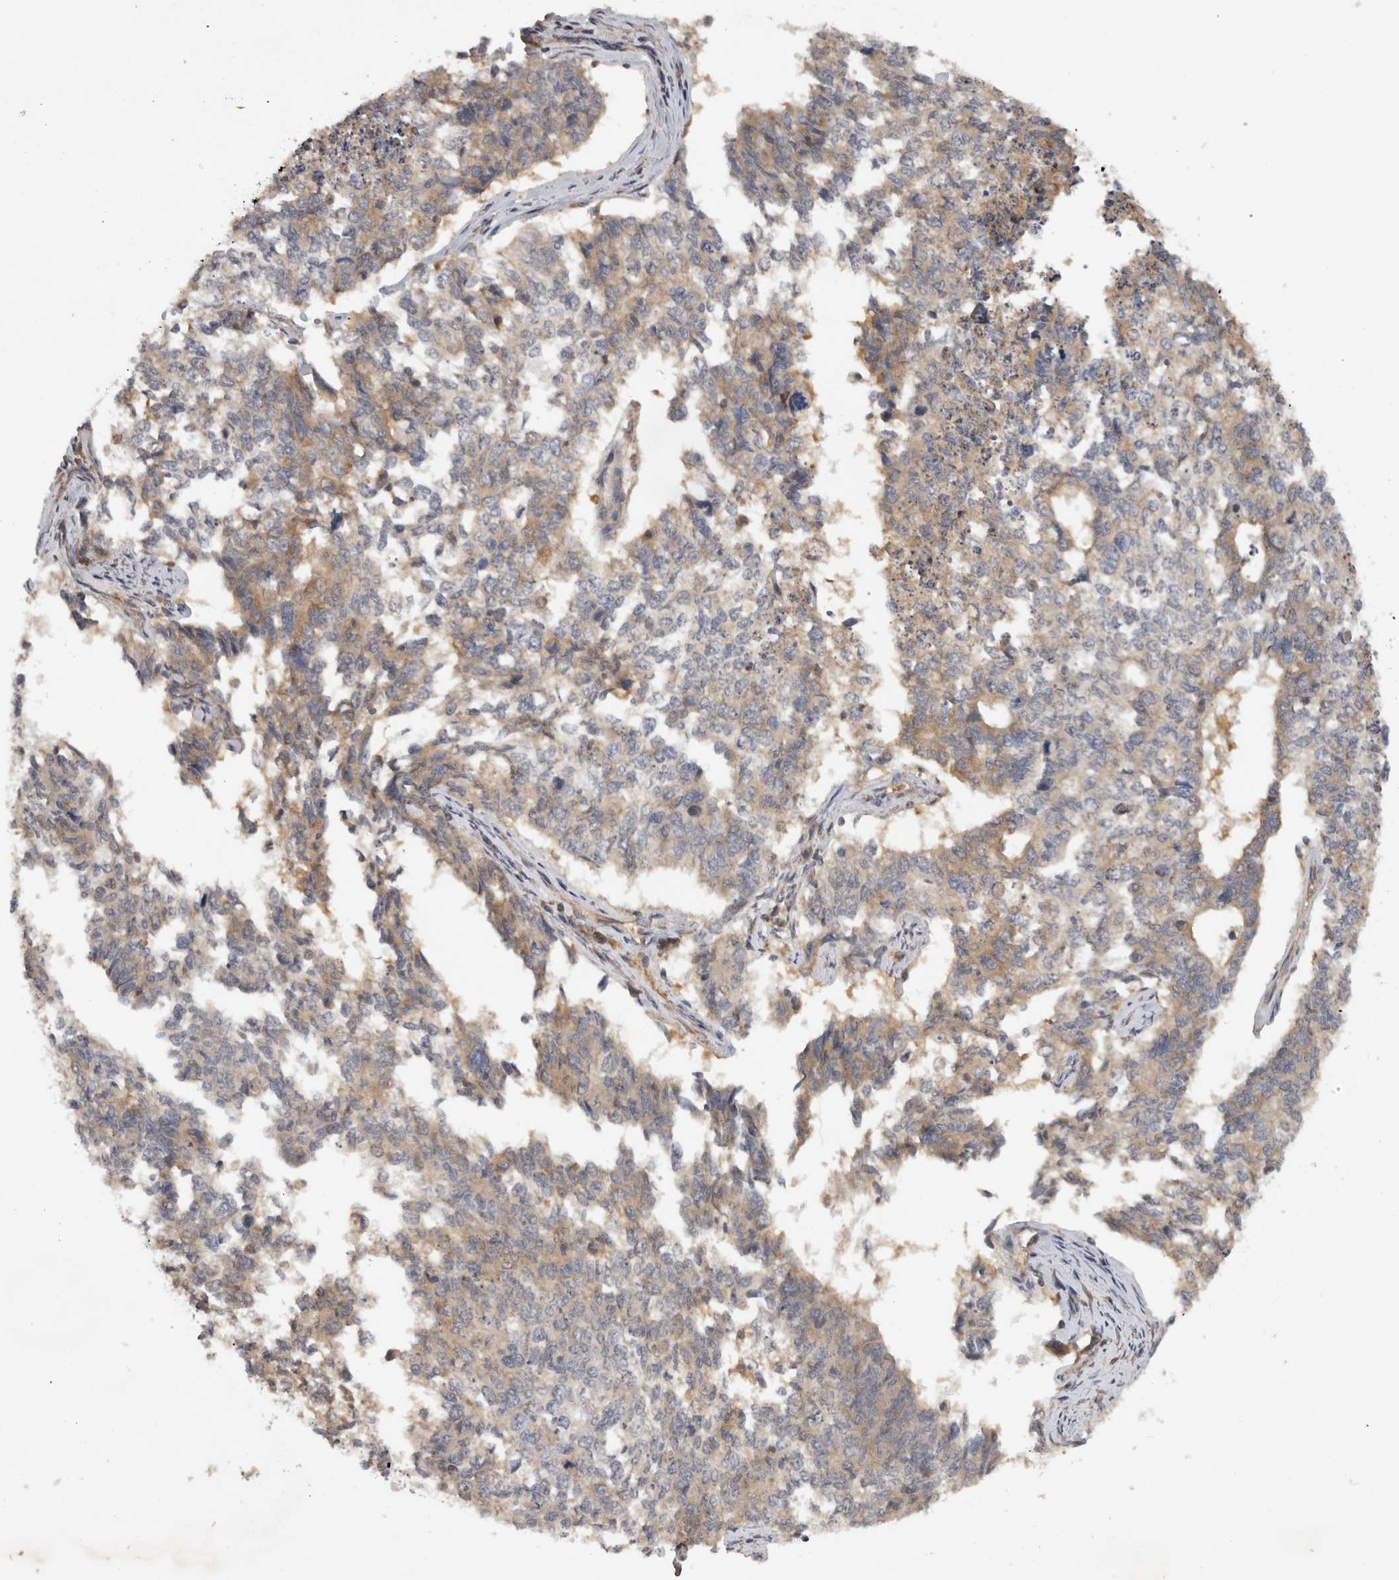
{"staining": {"intensity": "moderate", "quantity": "25%-75%", "location": "cytoplasmic/membranous"}, "tissue": "cervical cancer", "cell_type": "Tumor cells", "image_type": "cancer", "snomed": [{"axis": "morphology", "description": "Squamous cell carcinoma, NOS"}, {"axis": "topography", "description": "Cervix"}], "caption": "The histopathology image shows a brown stain indicating the presence of a protein in the cytoplasmic/membranous of tumor cells in cervical cancer.", "gene": "PPP1R42", "patient": {"sex": "female", "age": 63}}